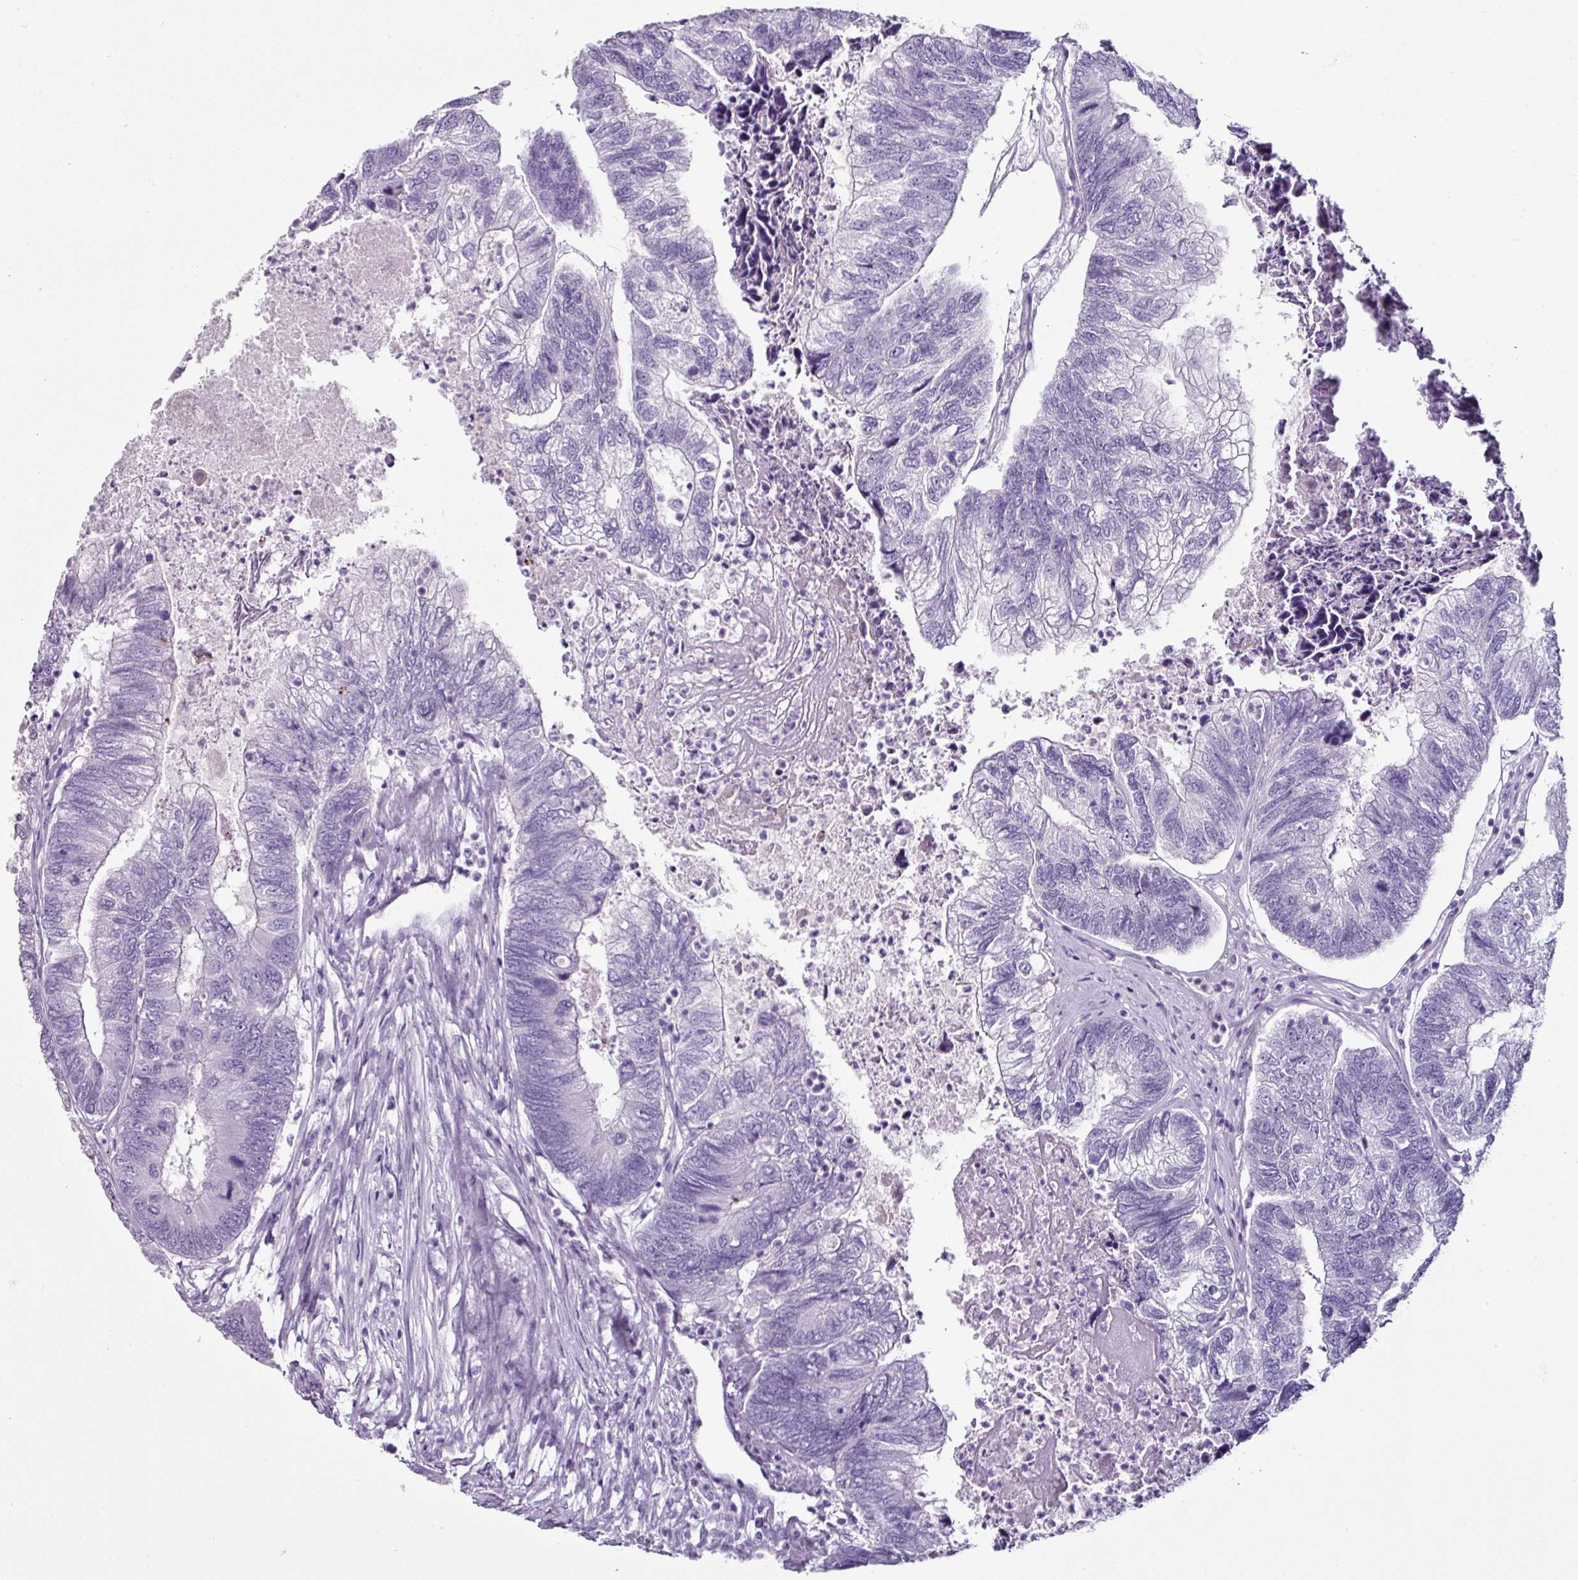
{"staining": {"intensity": "negative", "quantity": "none", "location": "none"}, "tissue": "colorectal cancer", "cell_type": "Tumor cells", "image_type": "cancer", "snomed": [{"axis": "morphology", "description": "Adenocarcinoma, NOS"}, {"axis": "topography", "description": "Colon"}], "caption": "Tumor cells show no significant staining in colorectal cancer (adenocarcinoma).", "gene": "GLP2R", "patient": {"sex": "female", "age": 67}}